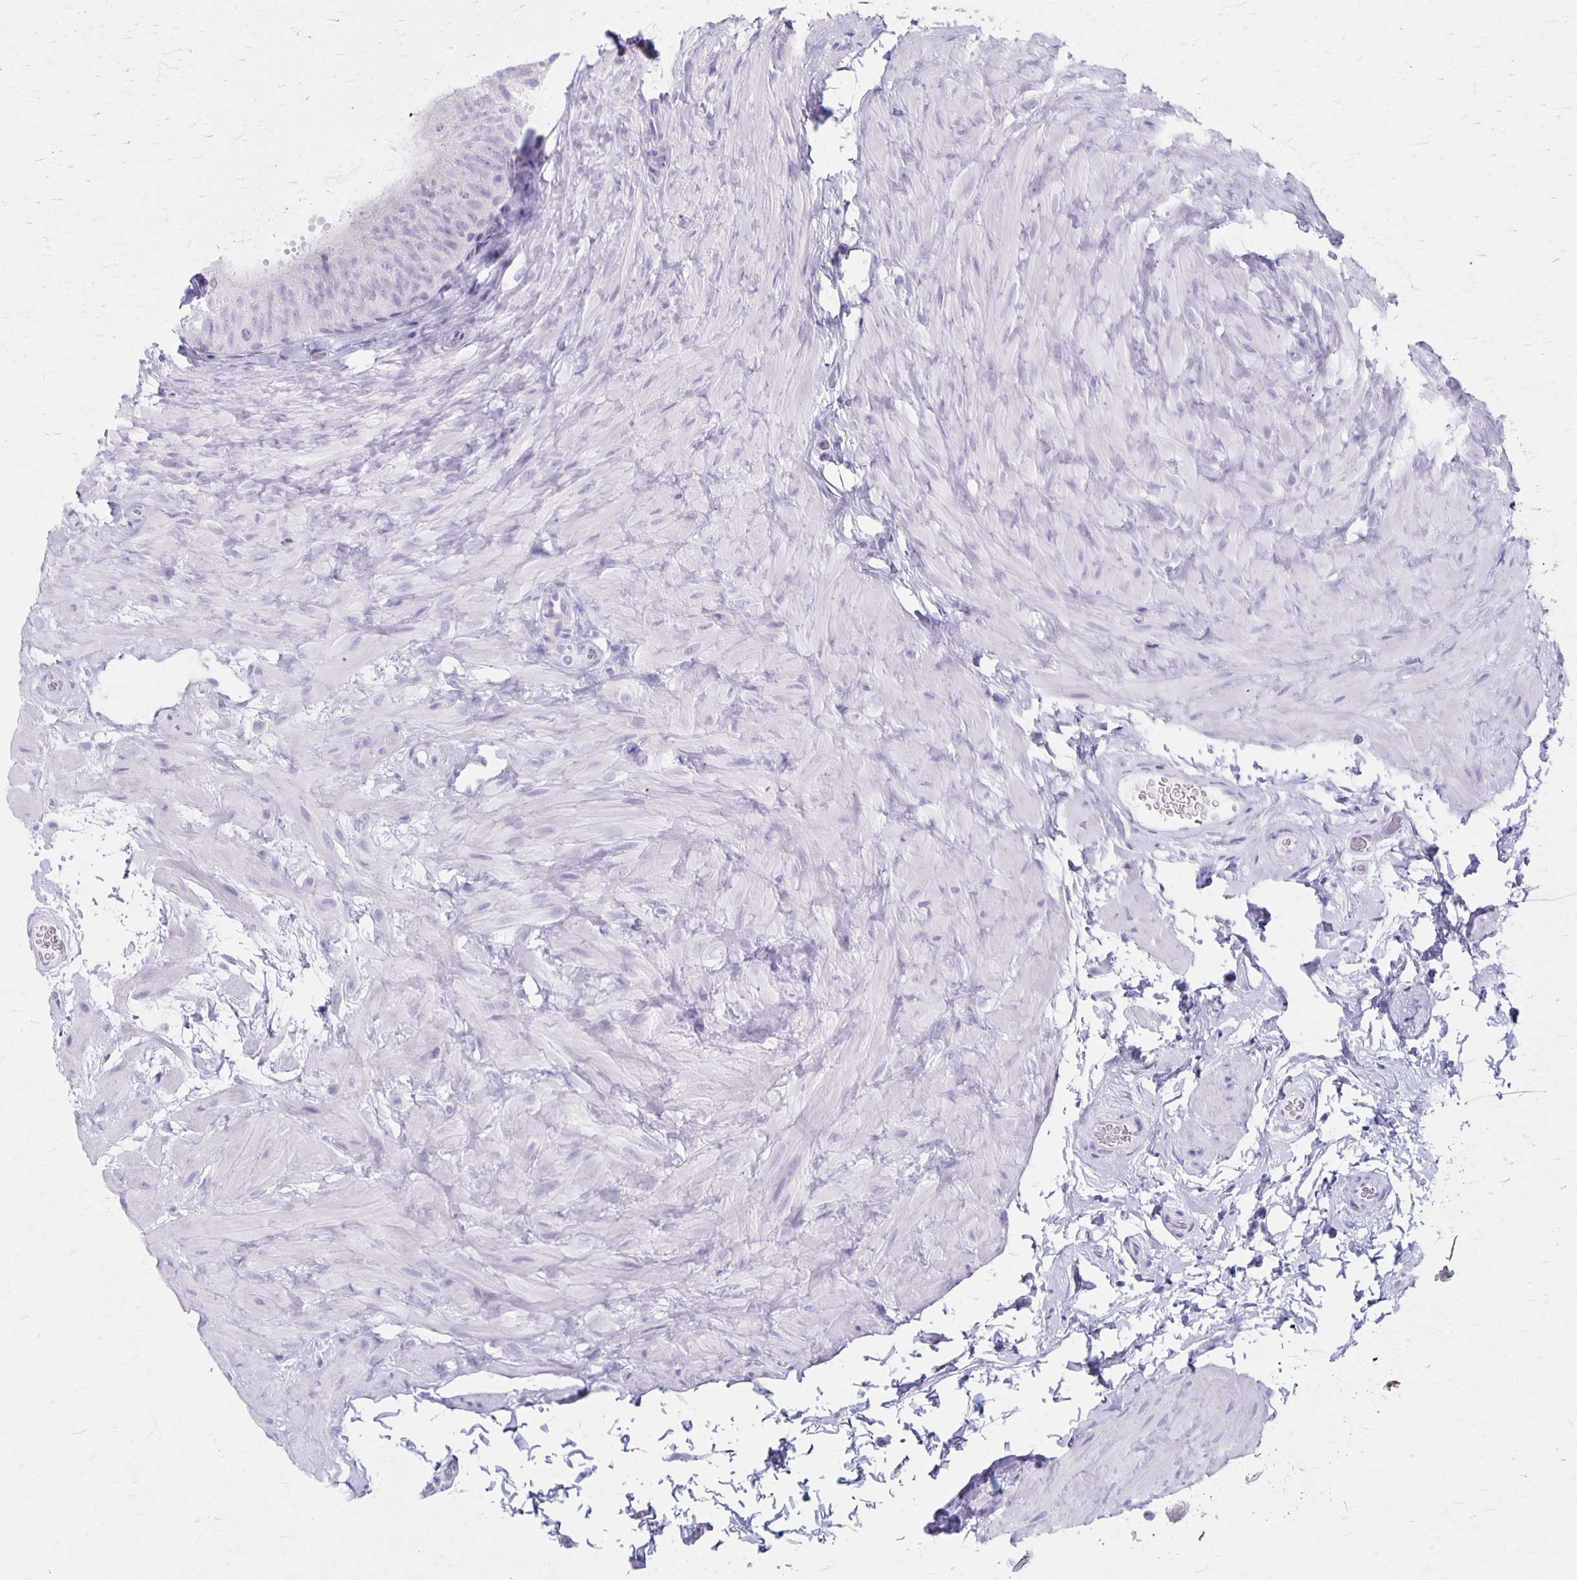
{"staining": {"intensity": "negative", "quantity": "none", "location": "none"}, "tissue": "epididymis", "cell_type": "Glandular cells", "image_type": "normal", "snomed": [{"axis": "morphology", "description": "Normal tissue, NOS"}, {"axis": "topography", "description": "Epididymis, spermatic cord, NOS"}, {"axis": "topography", "description": "Epididymis"}], "caption": "There is no significant positivity in glandular cells of epididymis. (Stains: DAB (3,3'-diaminobenzidine) immunohistochemistry with hematoxylin counter stain, Microscopy: brightfield microscopy at high magnification).", "gene": "MAGEC2", "patient": {"sex": "male", "age": 31}}